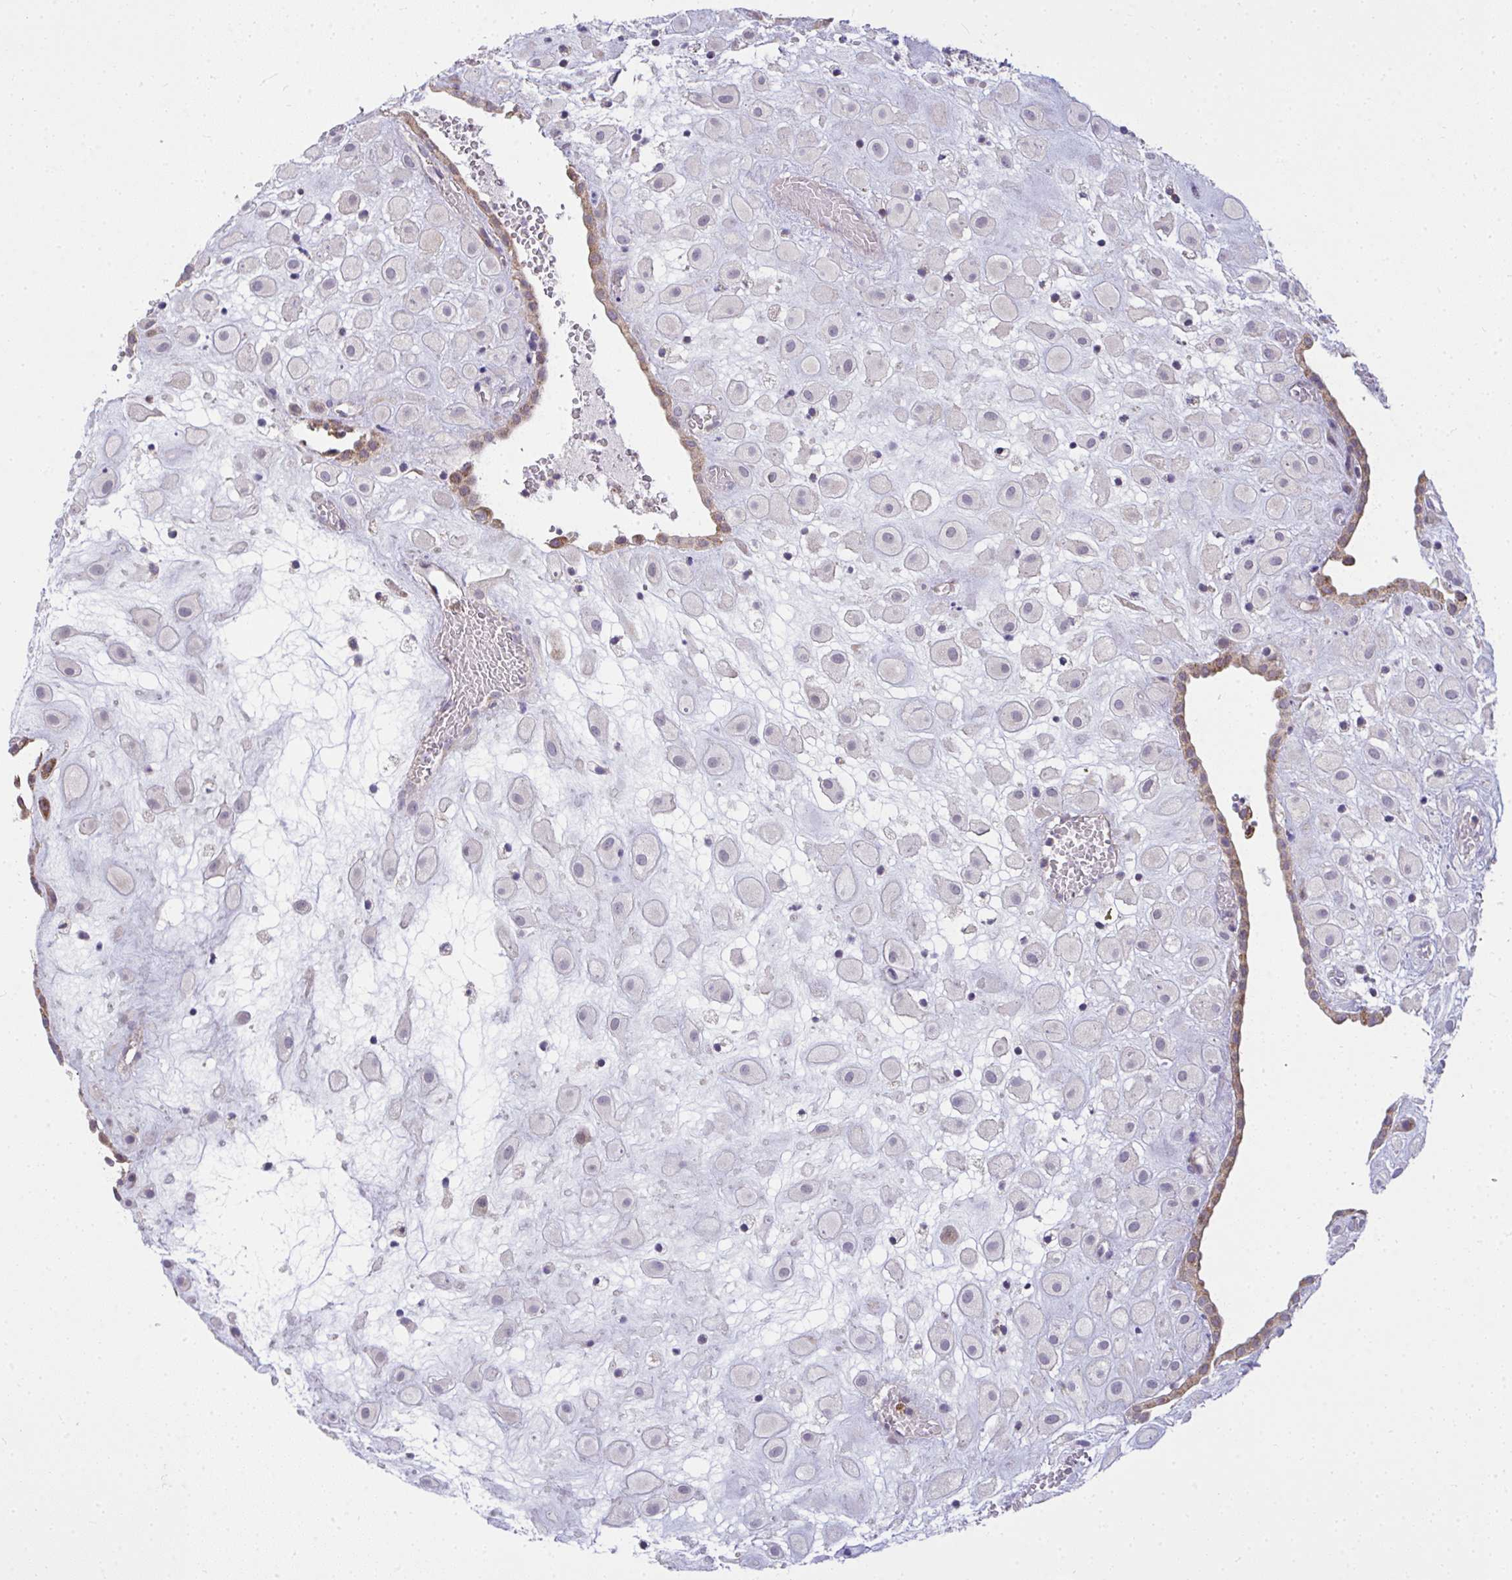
{"staining": {"intensity": "negative", "quantity": "none", "location": "none"}, "tissue": "placenta", "cell_type": "Decidual cells", "image_type": "normal", "snomed": [{"axis": "morphology", "description": "Normal tissue, NOS"}, {"axis": "topography", "description": "Placenta"}], "caption": "IHC of unremarkable human placenta shows no positivity in decidual cells.", "gene": "SRRM4", "patient": {"sex": "female", "age": 24}}